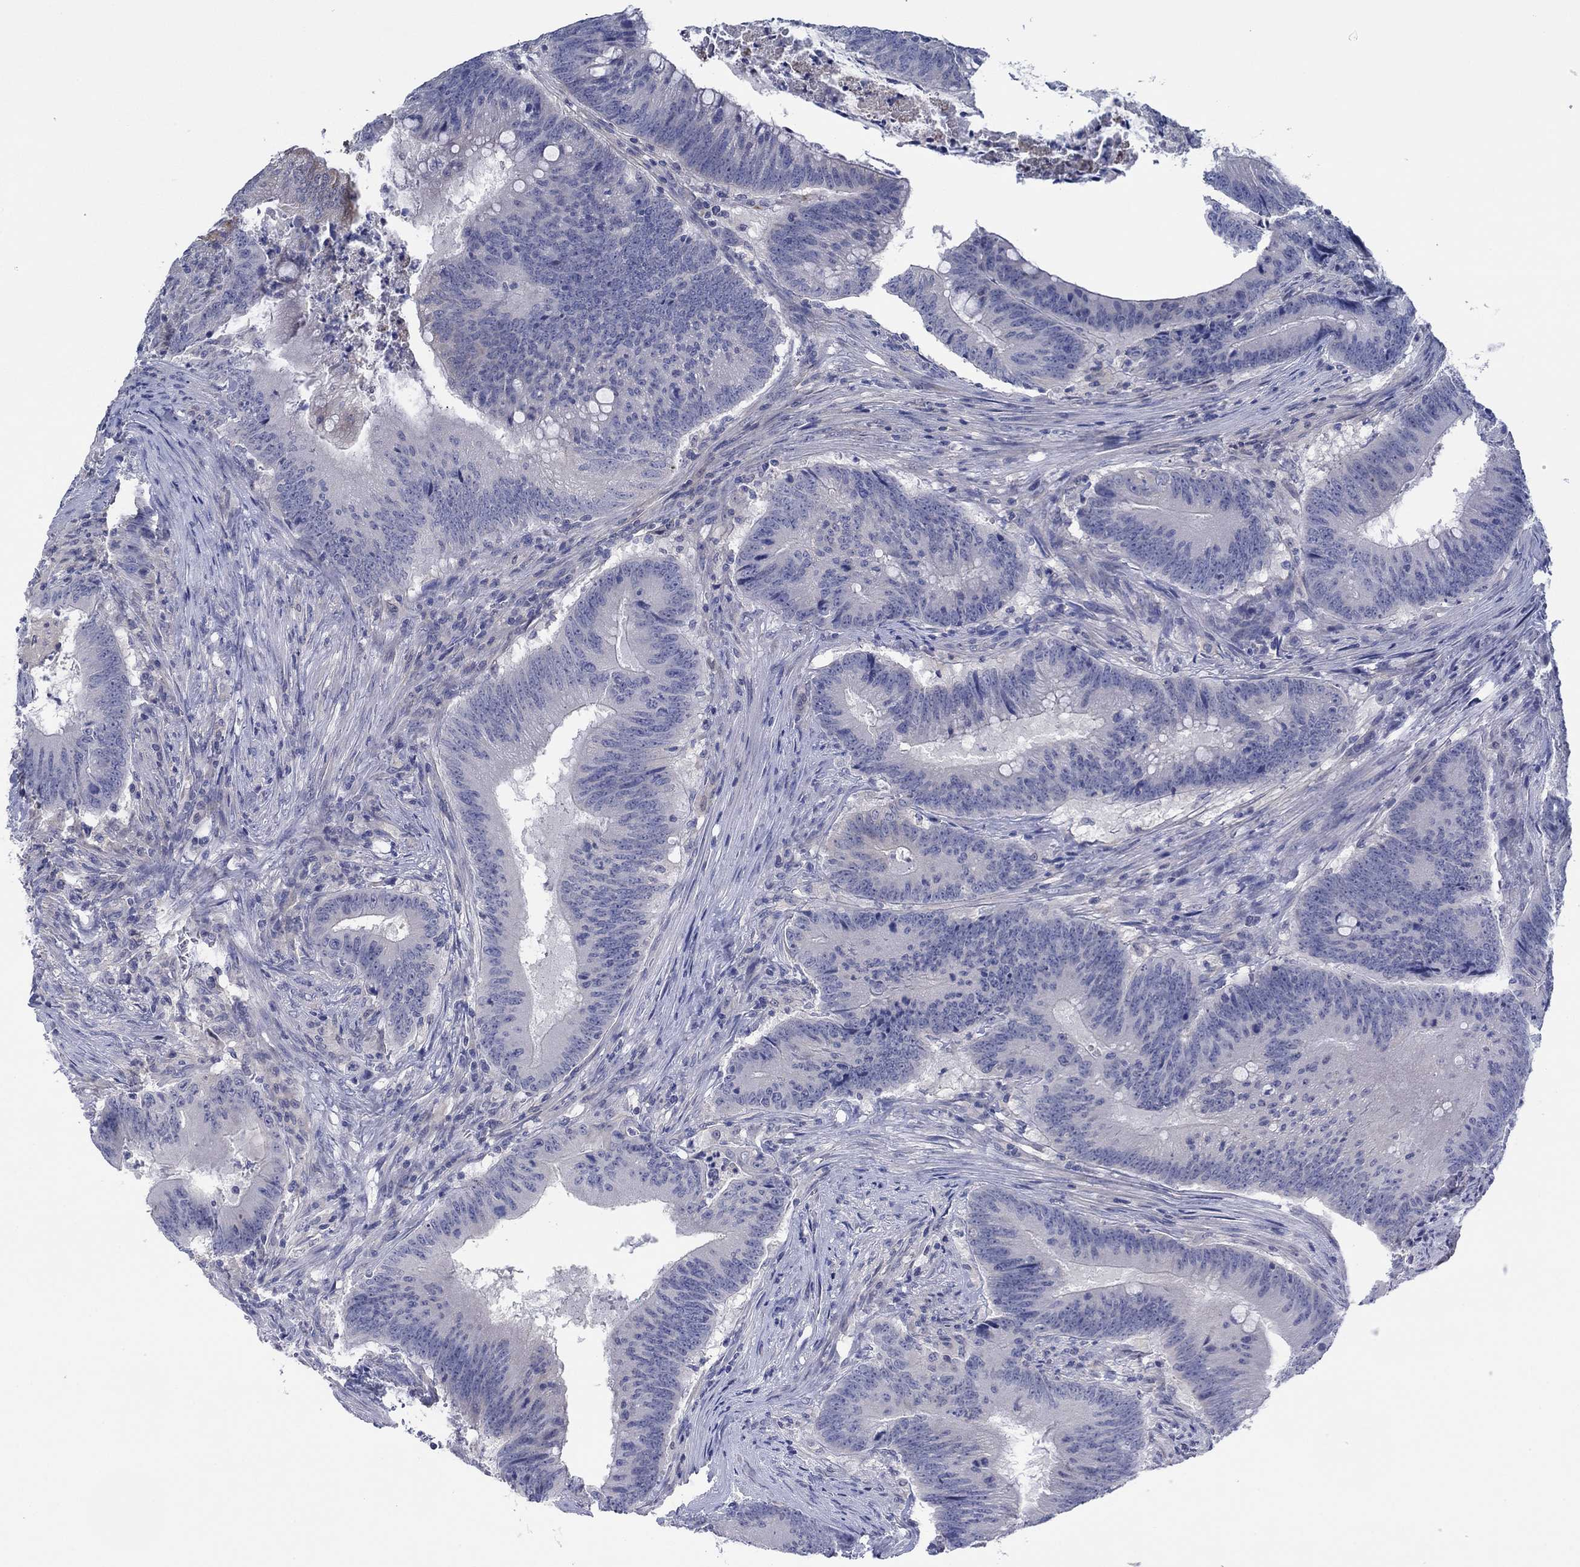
{"staining": {"intensity": "negative", "quantity": "none", "location": "none"}, "tissue": "colorectal cancer", "cell_type": "Tumor cells", "image_type": "cancer", "snomed": [{"axis": "morphology", "description": "Adenocarcinoma, NOS"}, {"axis": "topography", "description": "Colon"}], "caption": "A photomicrograph of colorectal cancer (adenocarcinoma) stained for a protein exhibits no brown staining in tumor cells.", "gene": "CYP2B6", "patient": {"sex": "female", "age": 87}}